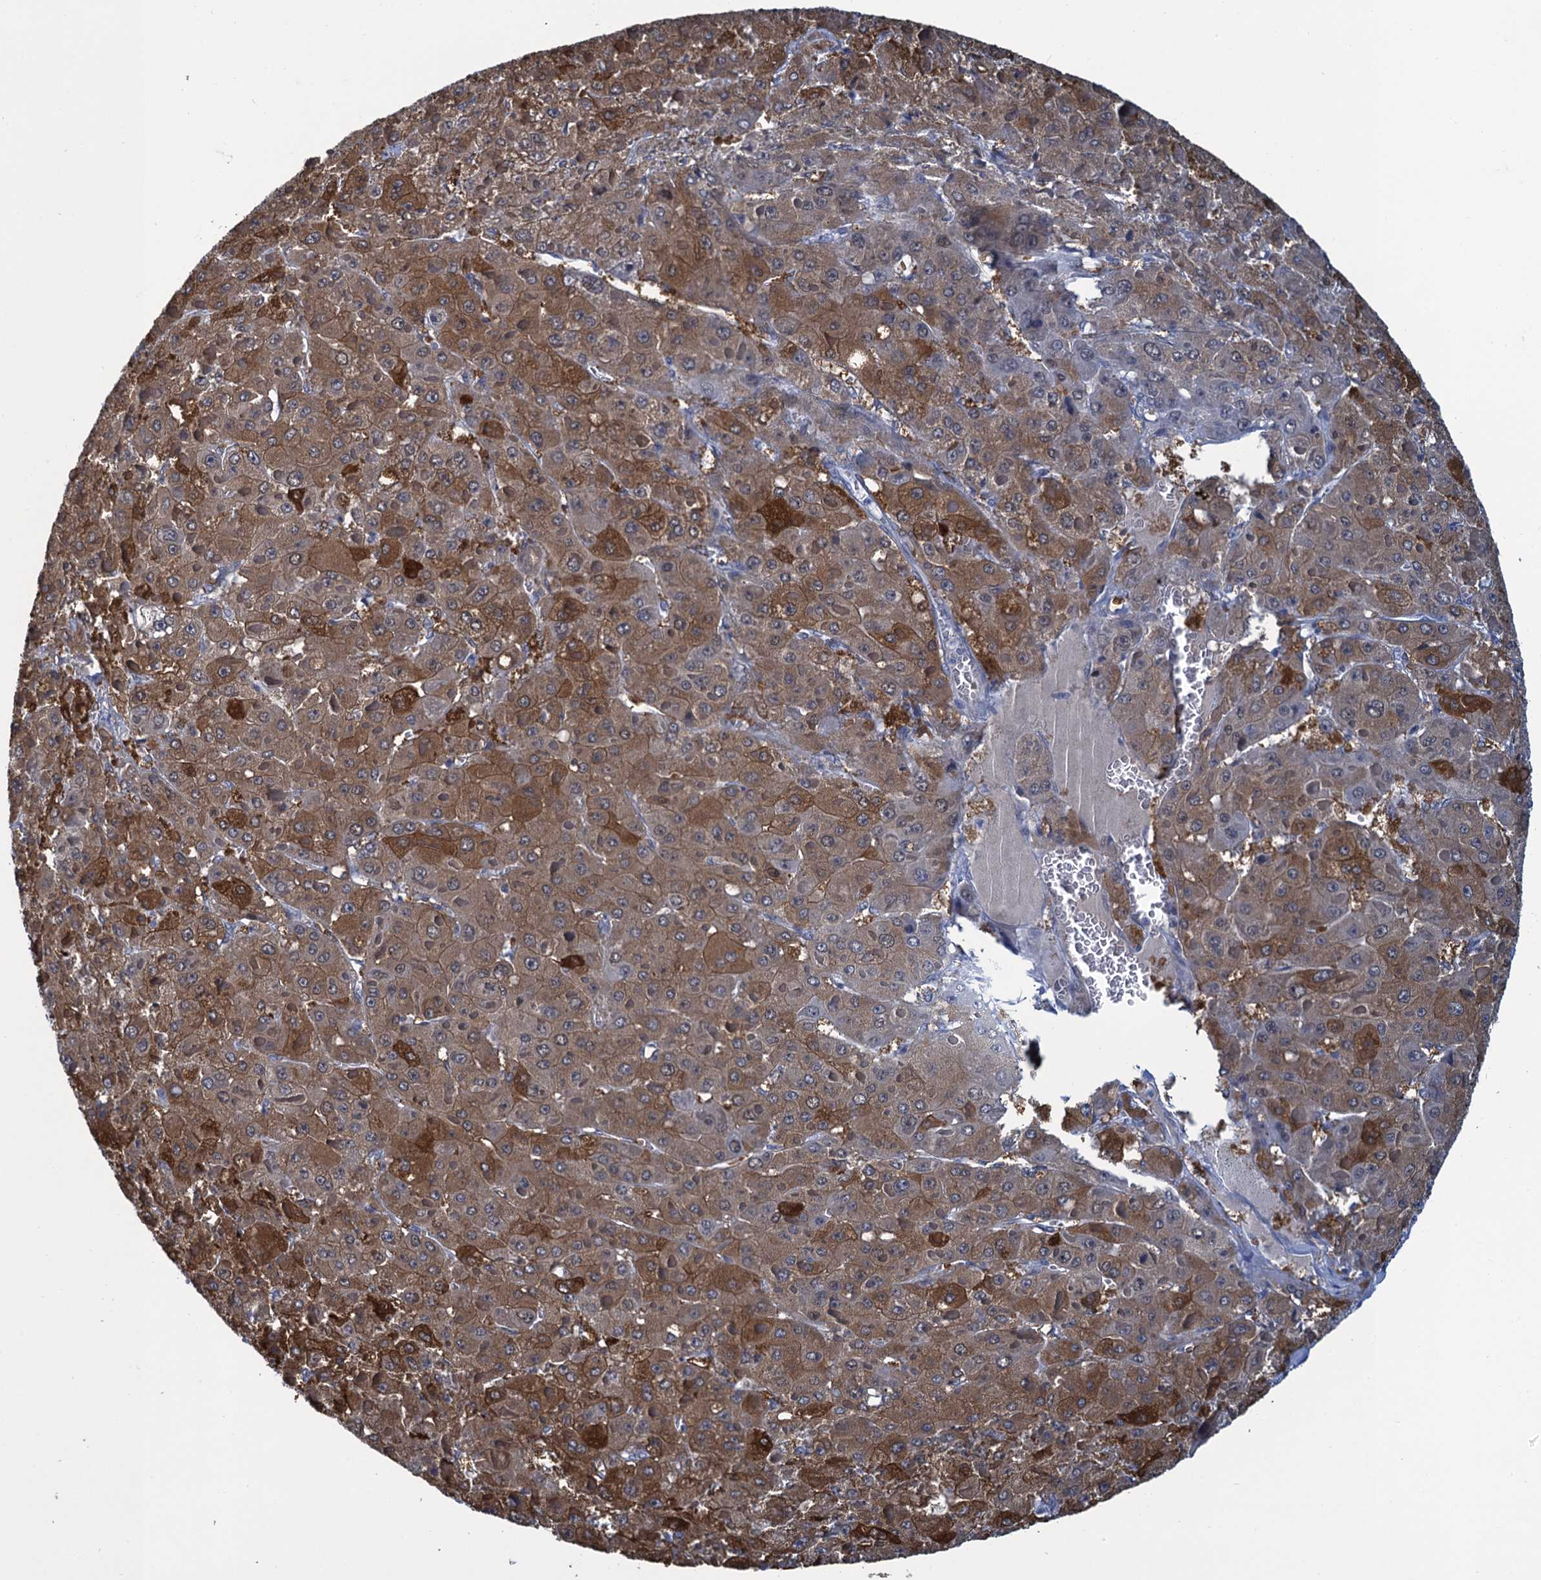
{"staining": {"intensity": "moderate", "quantity": ">75%", "location": "cytoplasmic/membranous"}, "tissue": "liver cancer", "cell_type": "Tumor cells", "image_type": "cancer", "snomed": [{"axis": "morphology", "description": "Carcinoma, Hepatocellular, NOS"}, {"axis": "topography", "description": "Liver"}], "caption": "A histopathology image of human liver cancer stained for a protein exhibits moderate cytoplasmic/membranous brown staining in tumor cells.", "gene": "GINS3", "patient": {"sex": "female", "age": 73}}